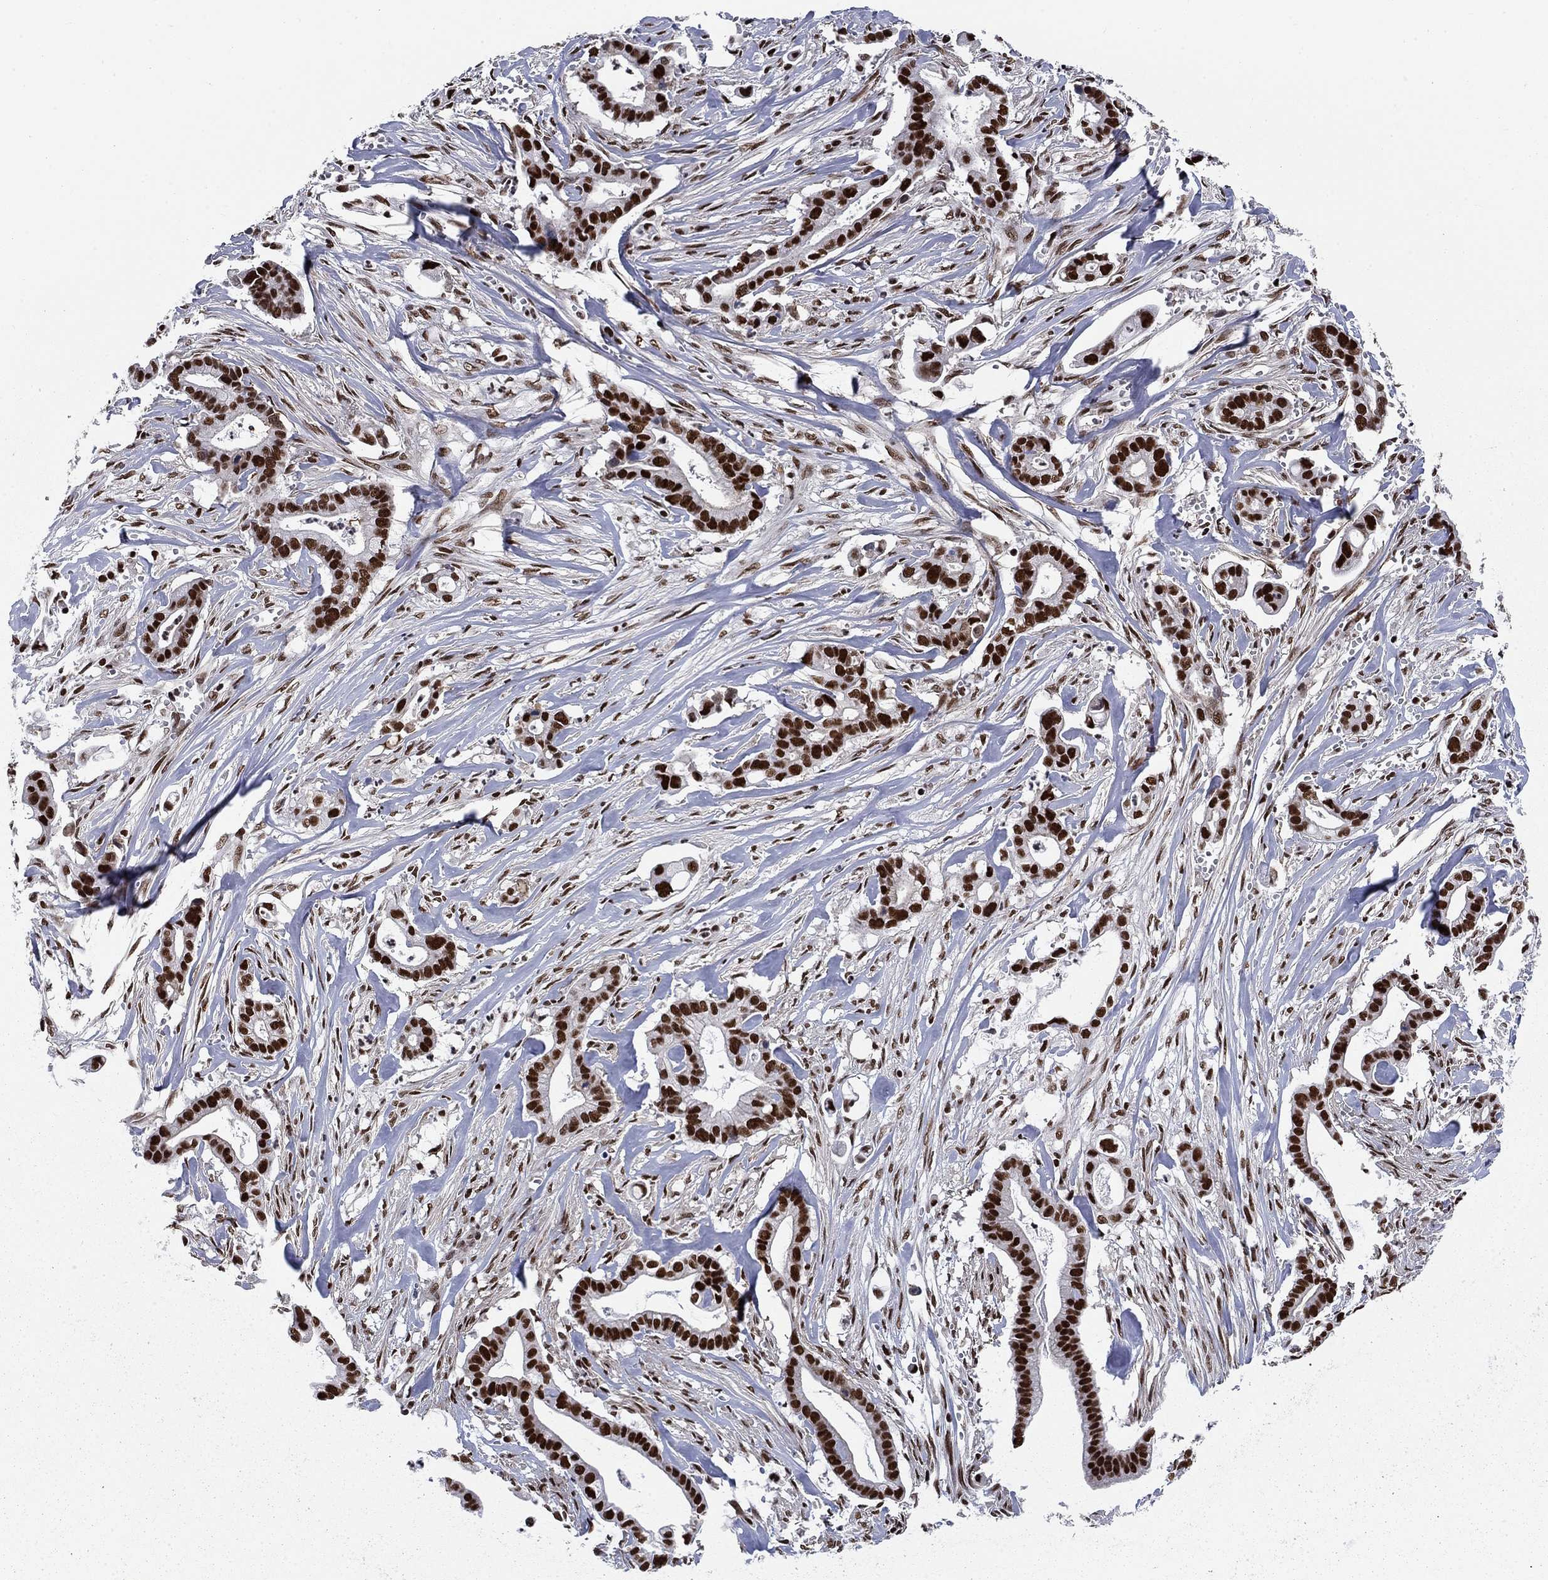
{"staining": {"intensity": "strong", "quantity": ">75%", "location": "nuclear"}, "tissue": "pancreatic cancer", "cell_type": "Tumor cells", "image_type": "cancer", "snomed": [{"axis": "morphology", "description": "Adenocarcinoma, NOS"}, {"axis": "topography", "description": "Pancreas"}], "caption": "Pancreatic cancer stained with IHC demonstrates strong nuclear staining in about >75% of tumor cells. (DAB IHC with brightfield microscopy, high magnification).", "gene": "RPRD1B", "patient": {"sex": "male", "age": 61}}